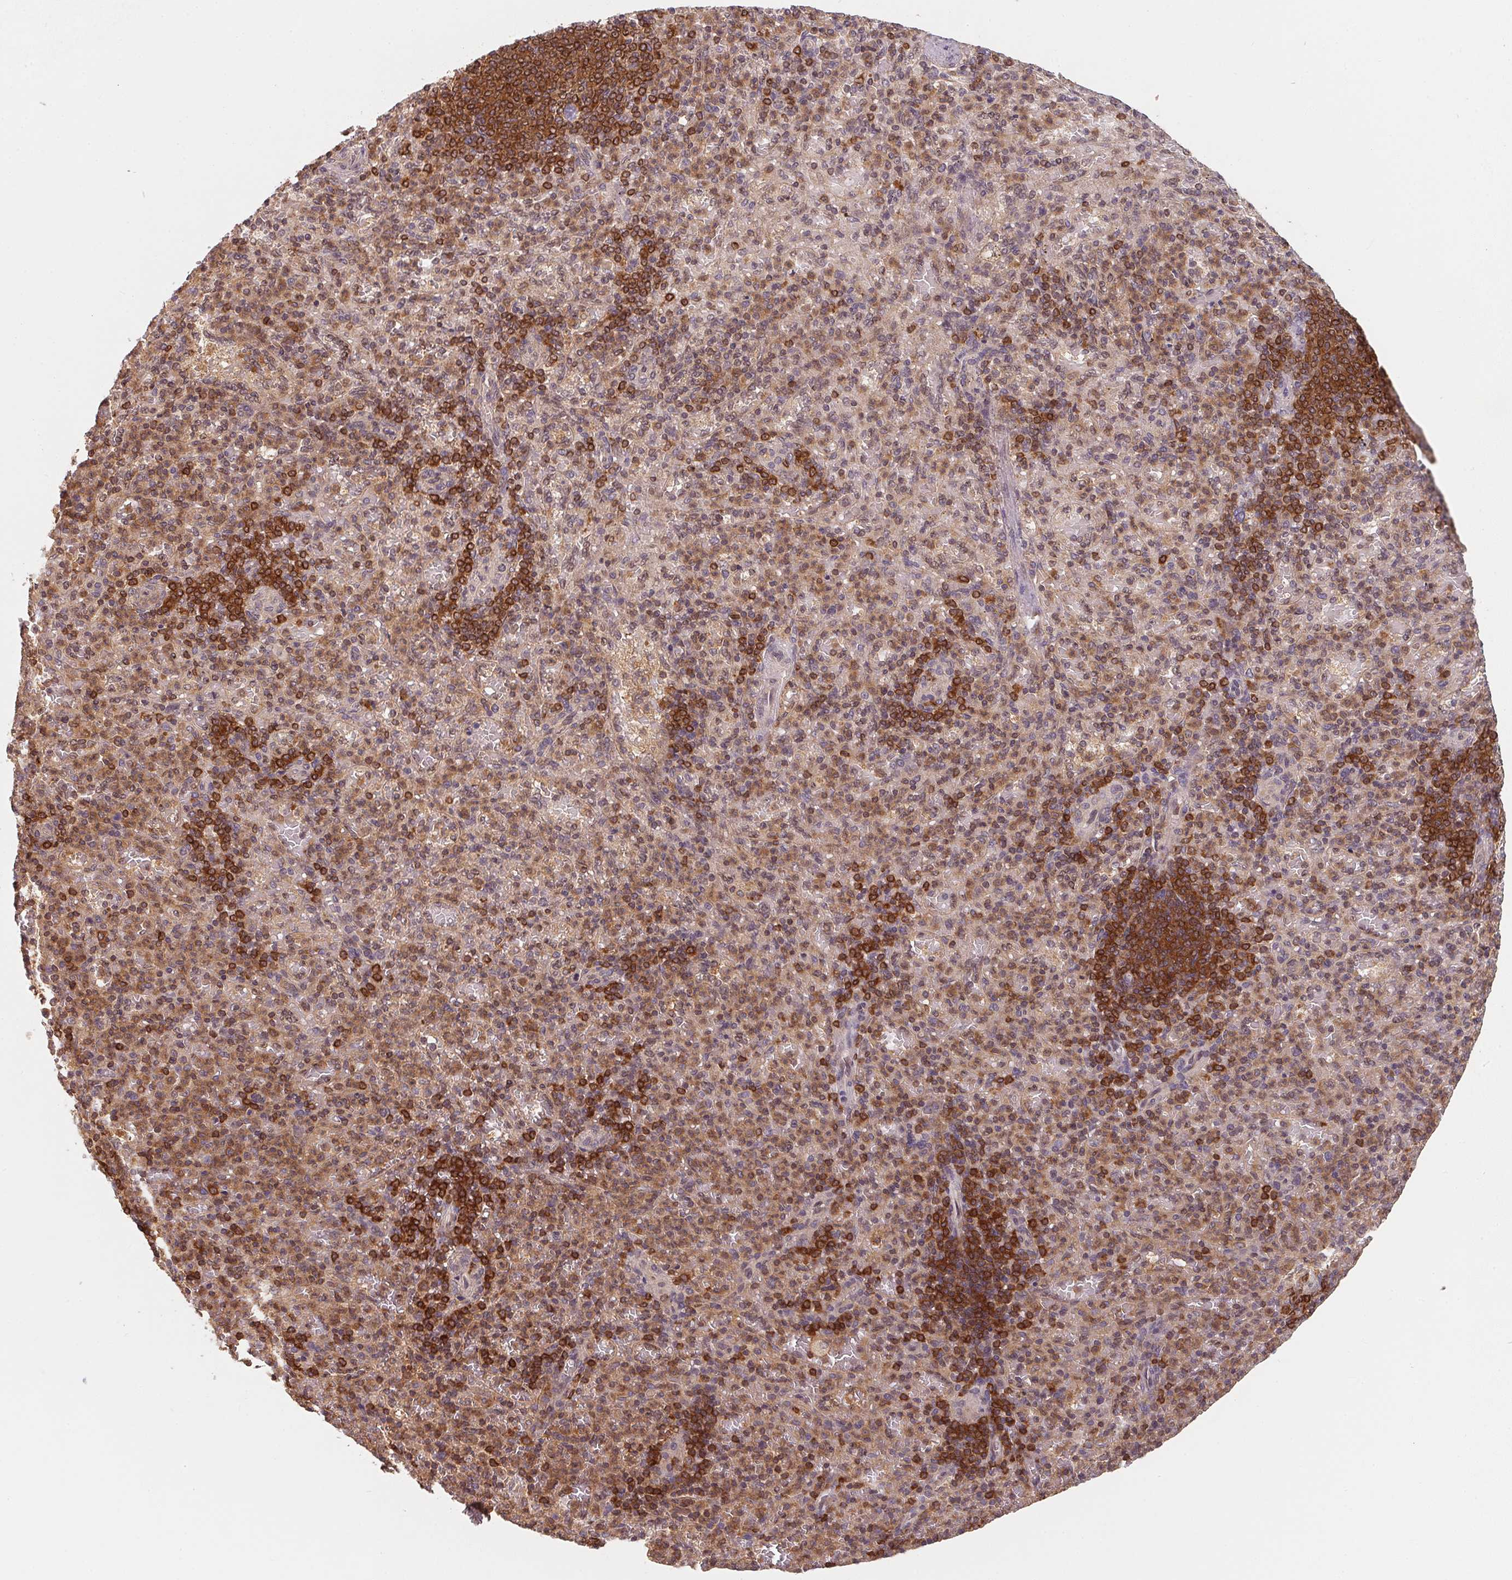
{"staining": {"intensity": "strong", "quantity": "<25%", "location": "cytoplasmic/membranous"}, "tissue": "spleen", "cell_type": "Cells in red pulp", "image_type": "normal", "snomed": [{"axis": "morphology", "description": "Normal tissue, NOS"}, {"axis": "topography", "description": "Spleen"}], "caption": "A brown stain highlights strong cytoplasmic/membranous positivity of a protein in cells in red pulp of normal spleen. Immunohistochemistry stains the protein of interest in brown and the nuclei are stained blue.", "gene": "ANKRD13A", "patient": {"sex": "female", "age": 74}}